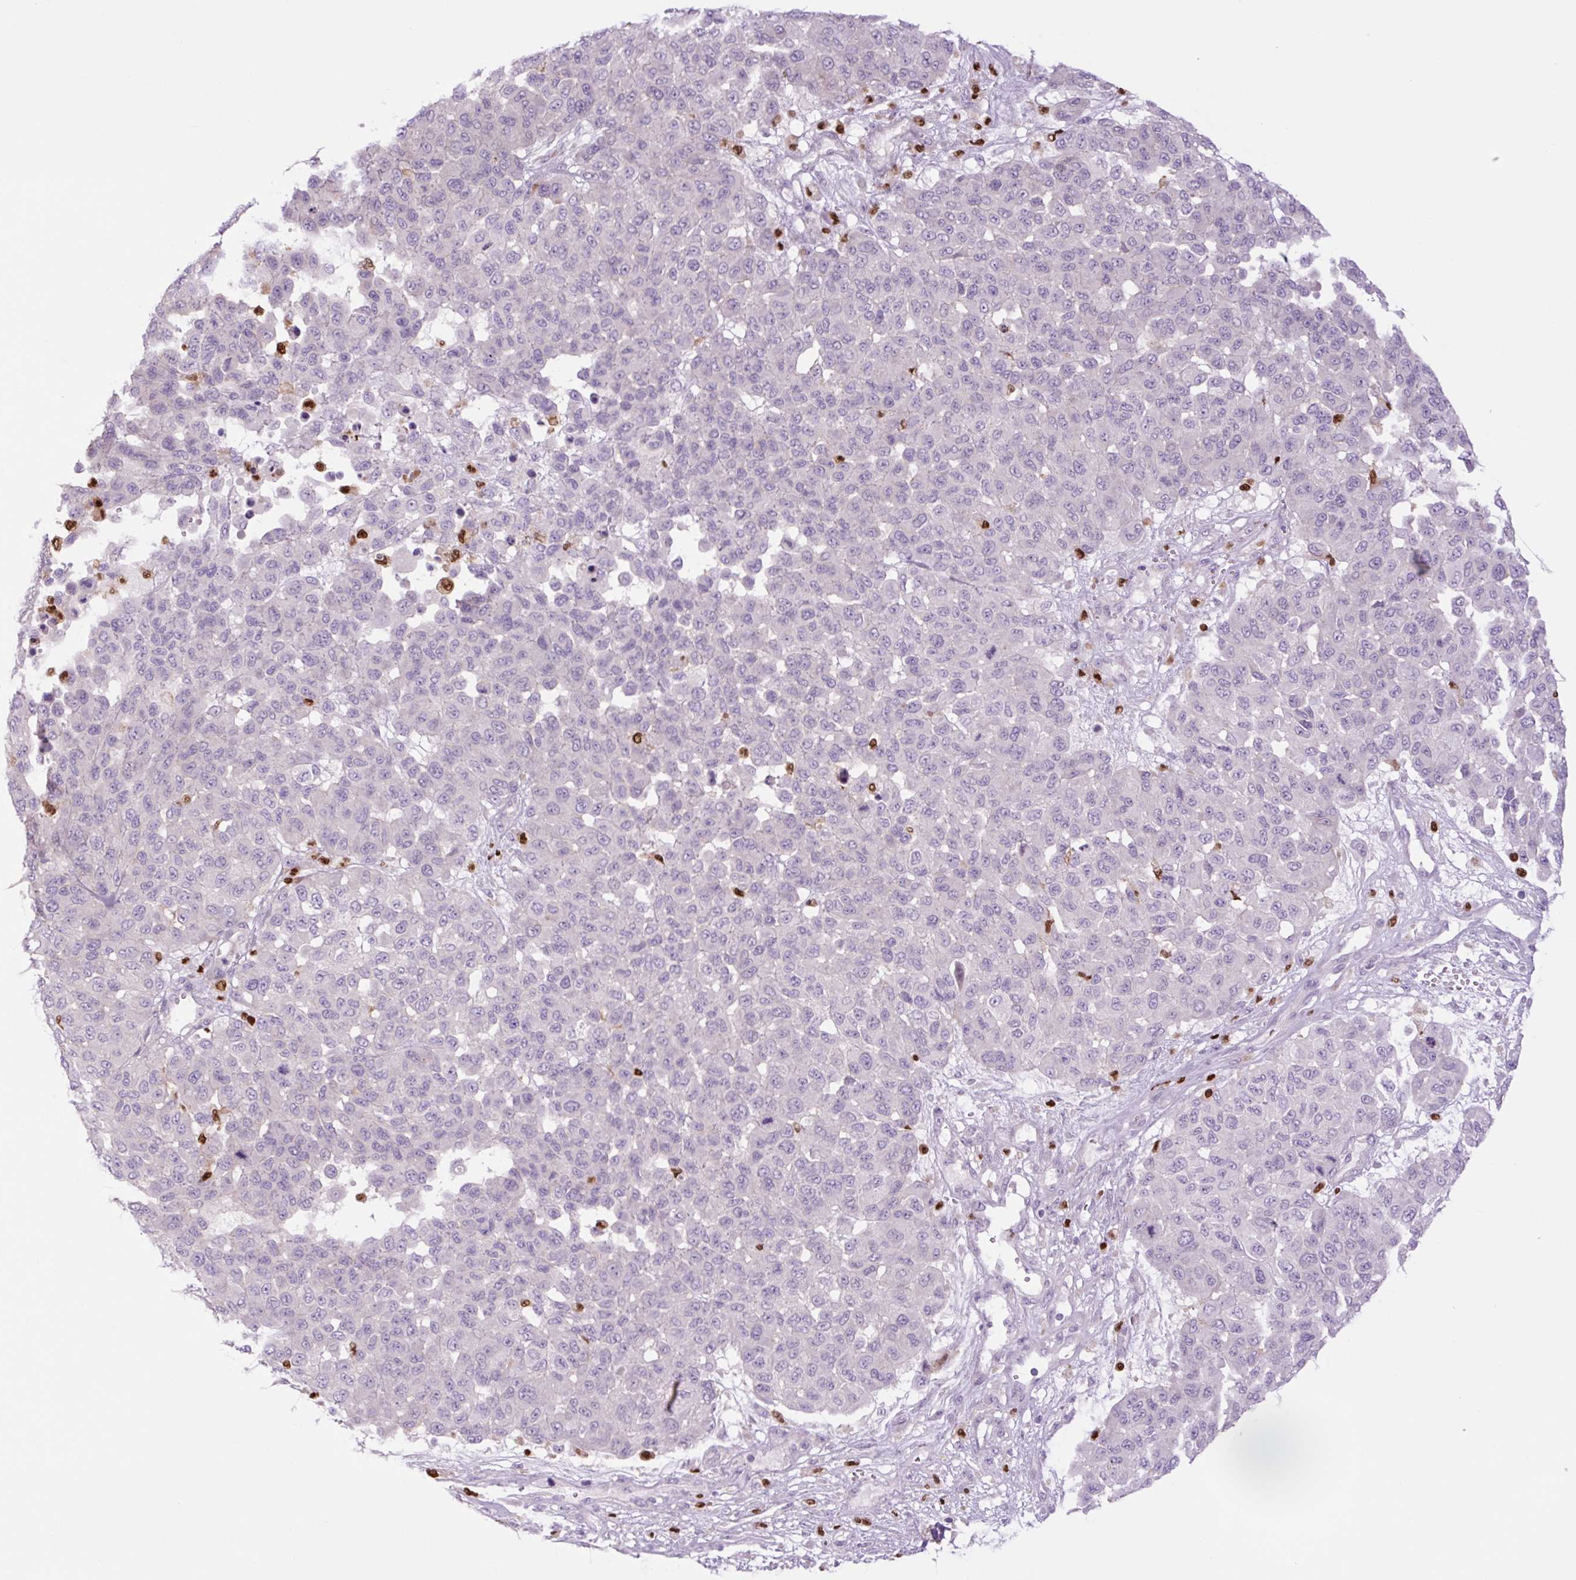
{"staining": {"intensity": "negative", "quantity": "none", "location": "none"}, "tissue": "melanoma", "cell_type": "Tumor cells", "image_type": "cancer", "snomed": [{"axis": "morphology", "description": "Malignant melanoma, NOS"}, {"axis": "topography", "description": "Skin"}], "caption": "High power microscopy image of an immunohistochemistry (IHC) image of malignant melanoma, revealing no significant positivity in tumor cells.", "gene": "SPI1", "patient": {"sex": "male", "age": 62}}